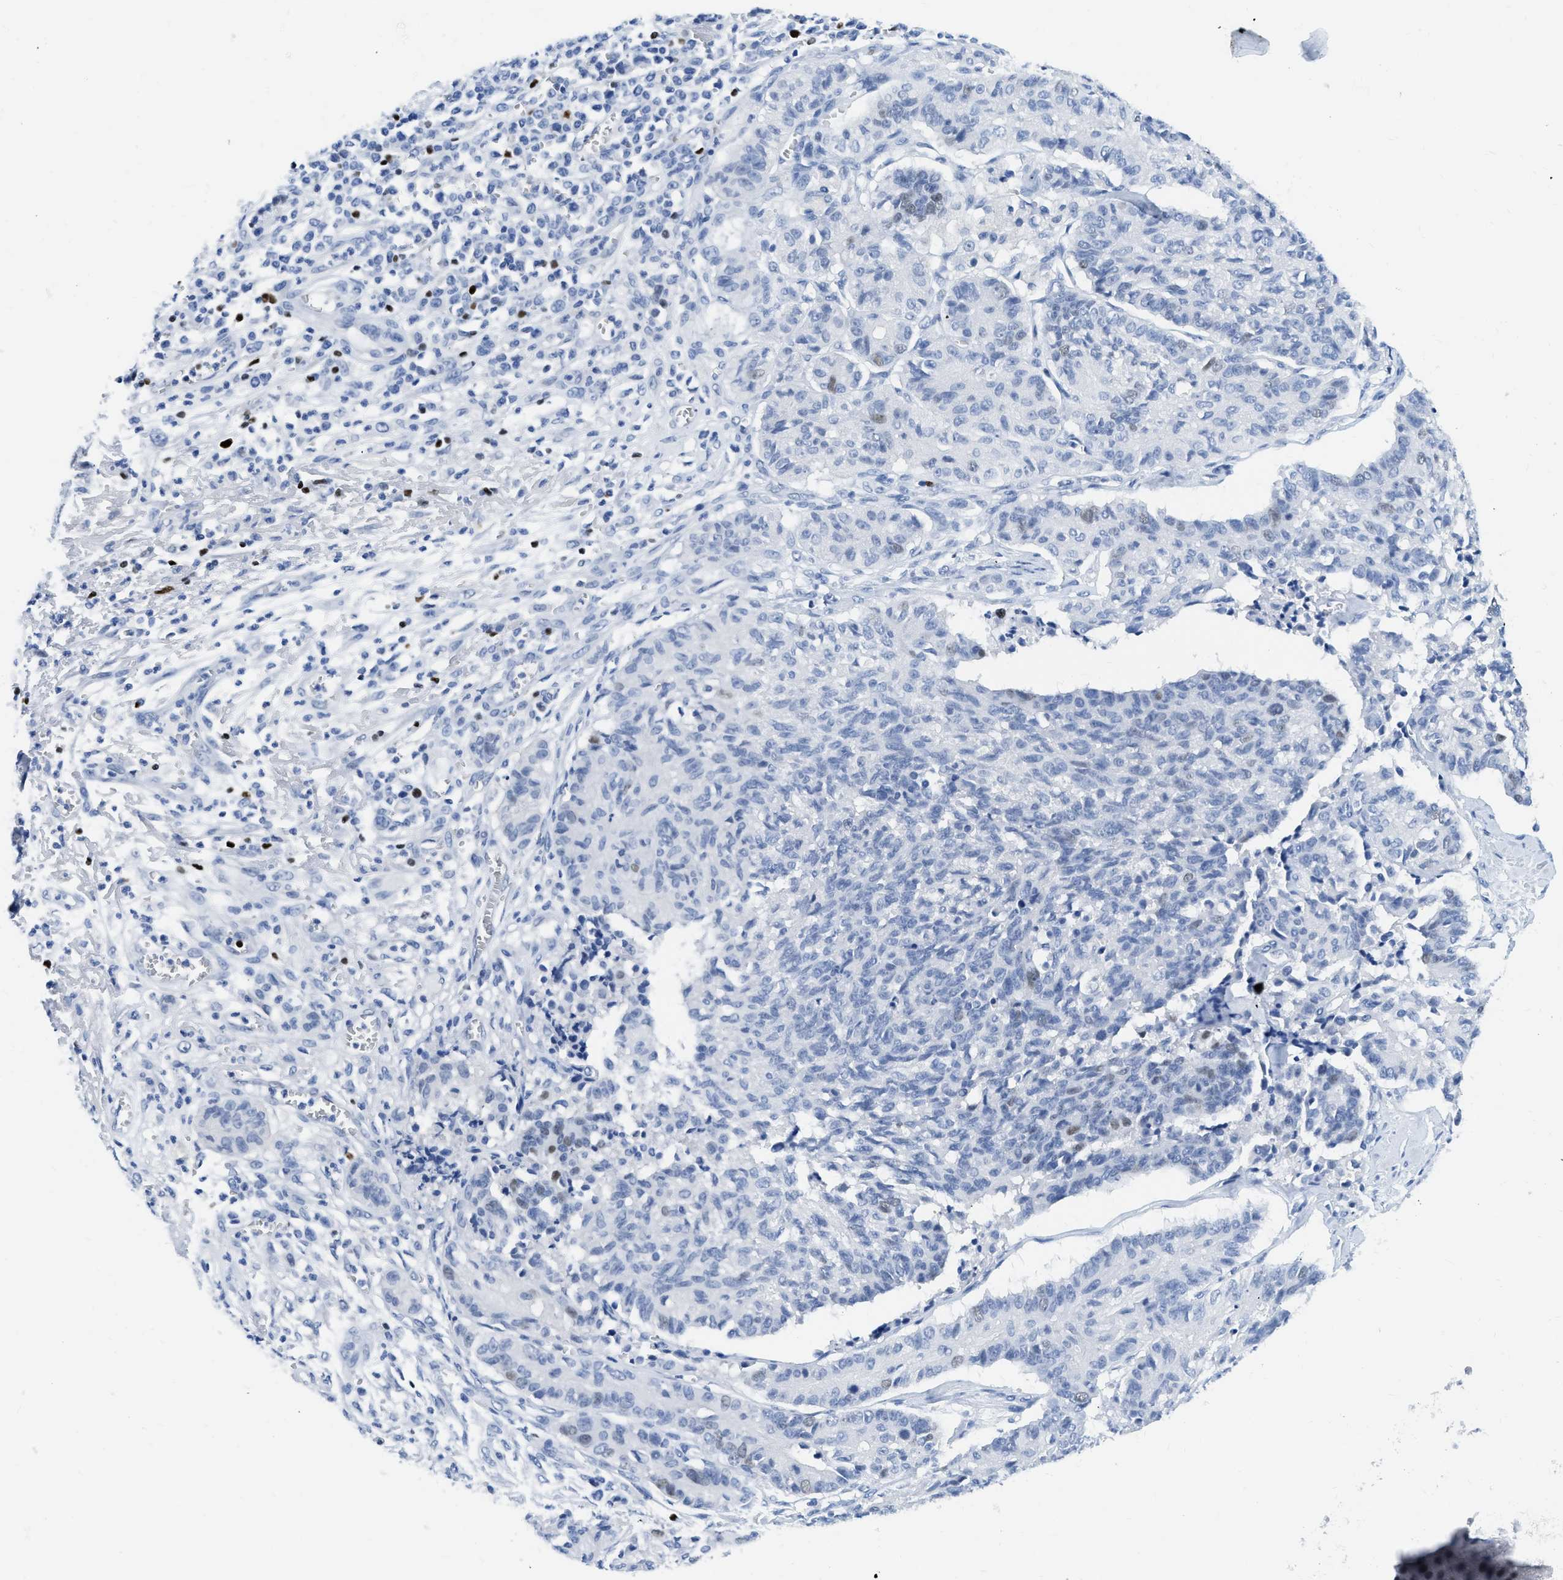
{"staining": {"intensity": "negative", "quantity": "none", "location": "none"}, "tissue": "cervical cancer", "cell_type": "Tumor cells", "image_type": "cancer", "snomed": [{"axis": "morphology", "description": "Squamous cell carcinoma, NOS"}, {"axis": "topography", "description": "Cervix"}], "caption": "Cervical cancer stained for a protein using IHC exhibits no positivity tumor cells.", "gene": "TCF7", "patient": {"sex": "female", "age": 35}}